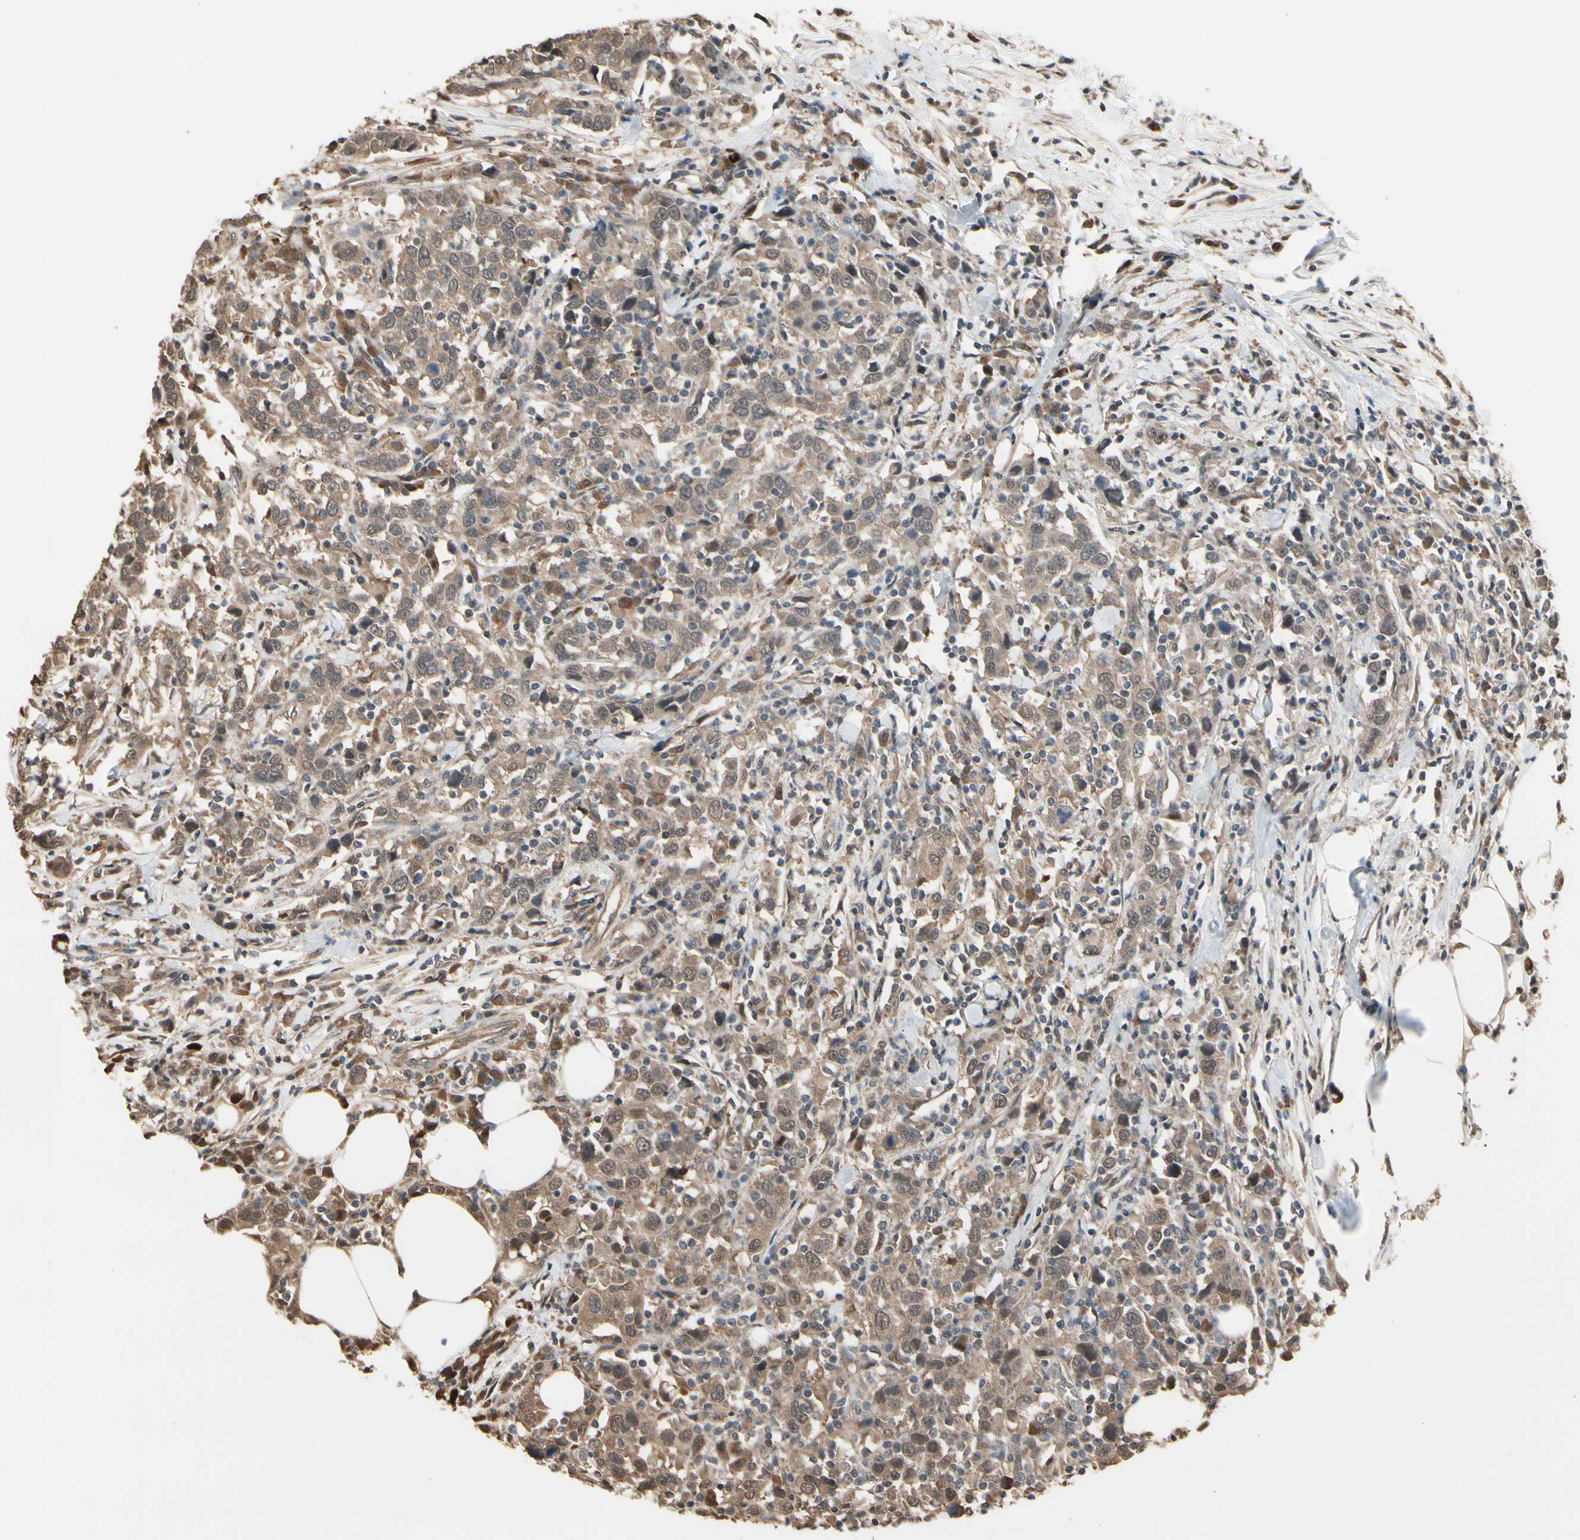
{"staining": {"intensity": "moderate", "quantity": ">75%", "location": "cytoplasmic/membranous"}, "tissue": "urothelial cancer", "cell_type": "Tumor cells", "image_type": "cancer", "snomed": [{"axis": "morphology", "description": "Urothelial carcinoma, High grade"}, {"axis": "topography", "description": "Urinary bladder"}], "caption": "A high-resolution histopathology image shows immunohistochemistry (IHC) staining of urothelial cancer, which shows moderate cytoplasmic/membranous positivity in about >75% of tumor cells.", "gene": "PNPLA7", "patient": {"sex": "male", "age": 61}}